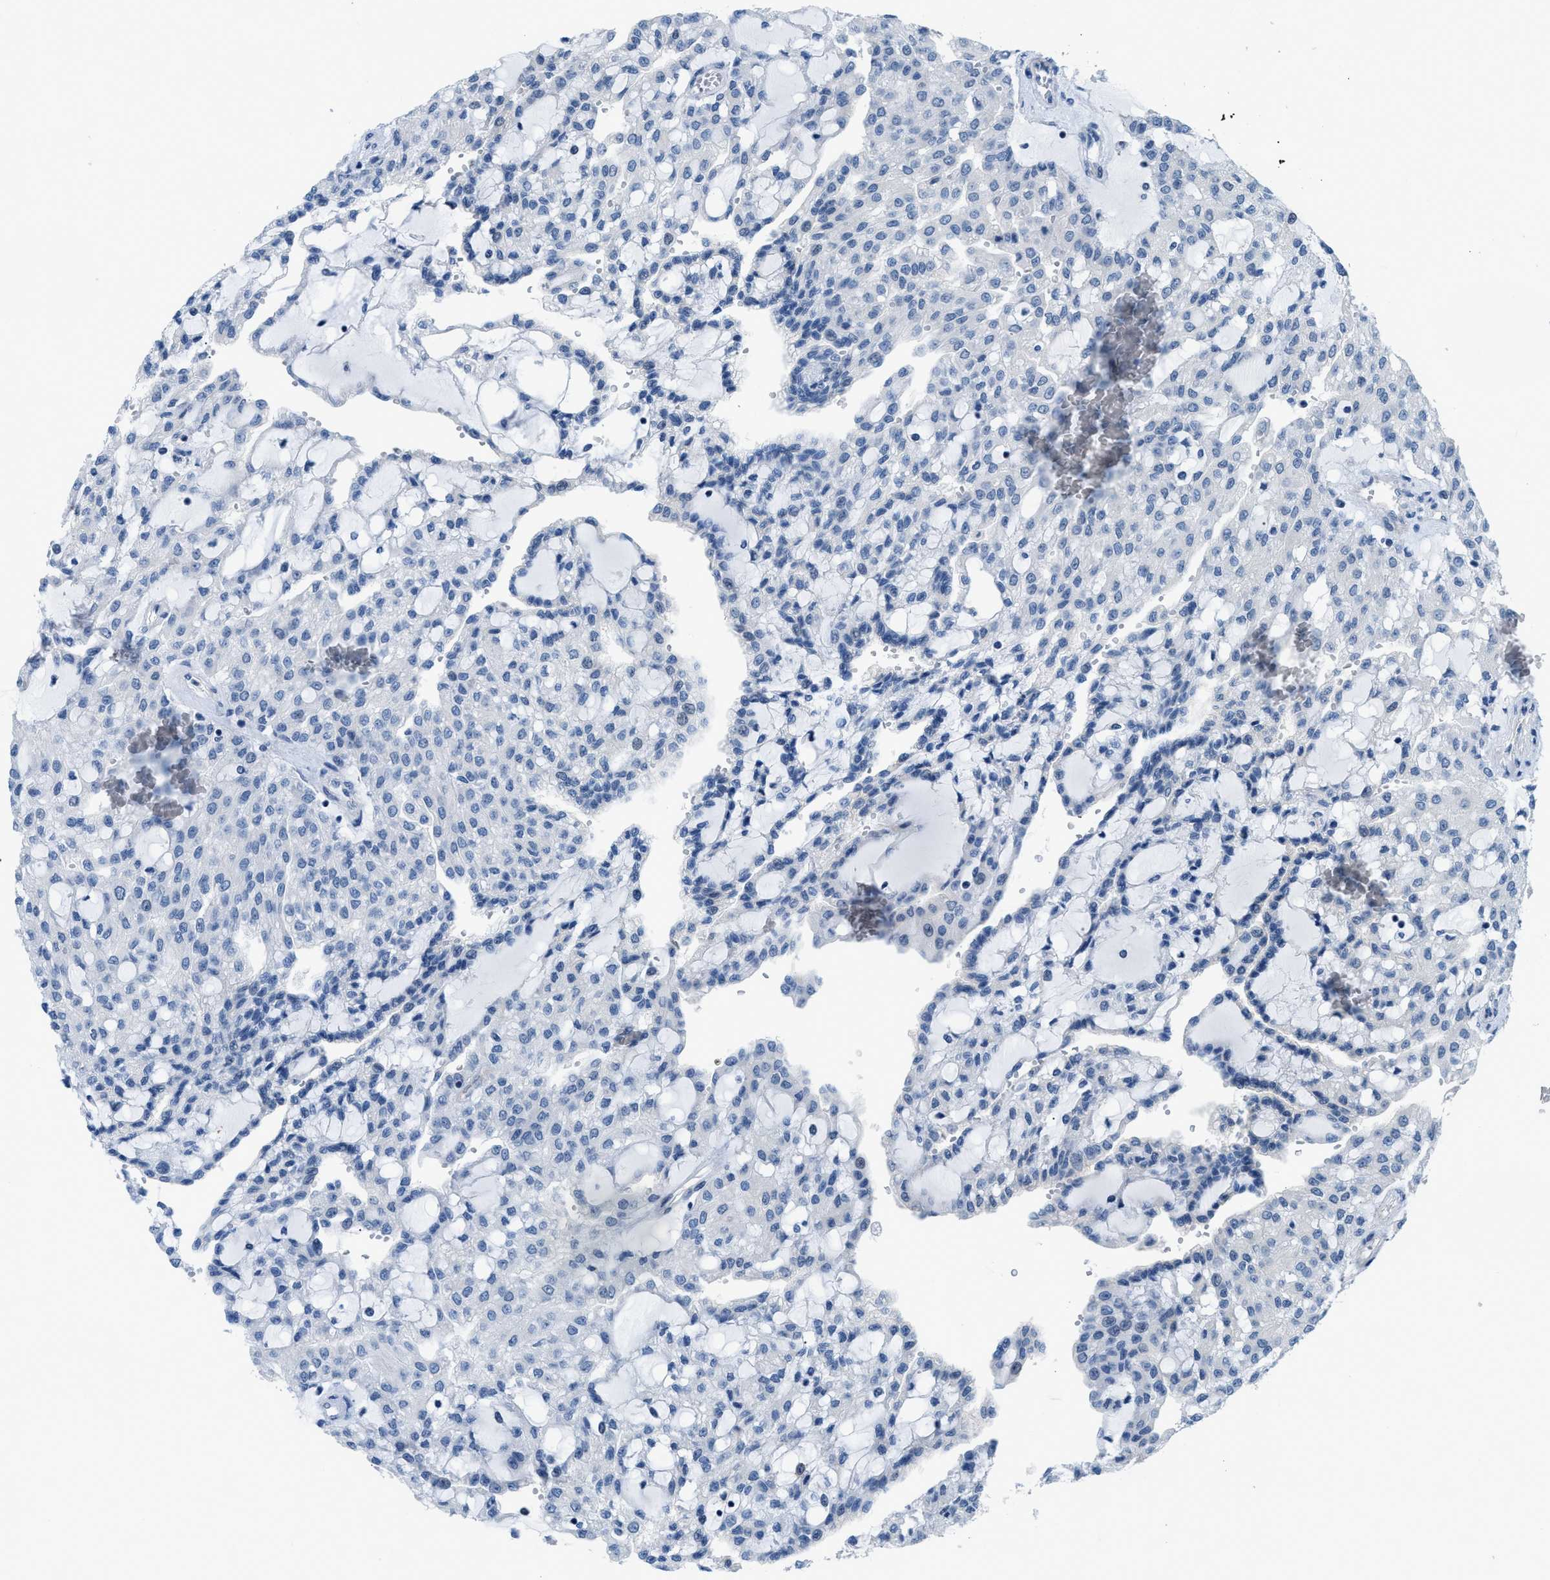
{"staining": {"intensity": "negative", "quantity": "none", "location": "none"}, "tissue": "renal cancer", "cell_type": "Tumor cells", "image_type": "cancer", "snomed": [{"axis": "morphology", "description": "Adenocarcinoma, NOS"}, {"axis": "topography", "description": "Kidney"}], "caption": "The histopathology image reveals no significant staining in tumor cells of renal cancer.", "gene": "FDCSP", "patient": {"sex": "male", "age": 63}}